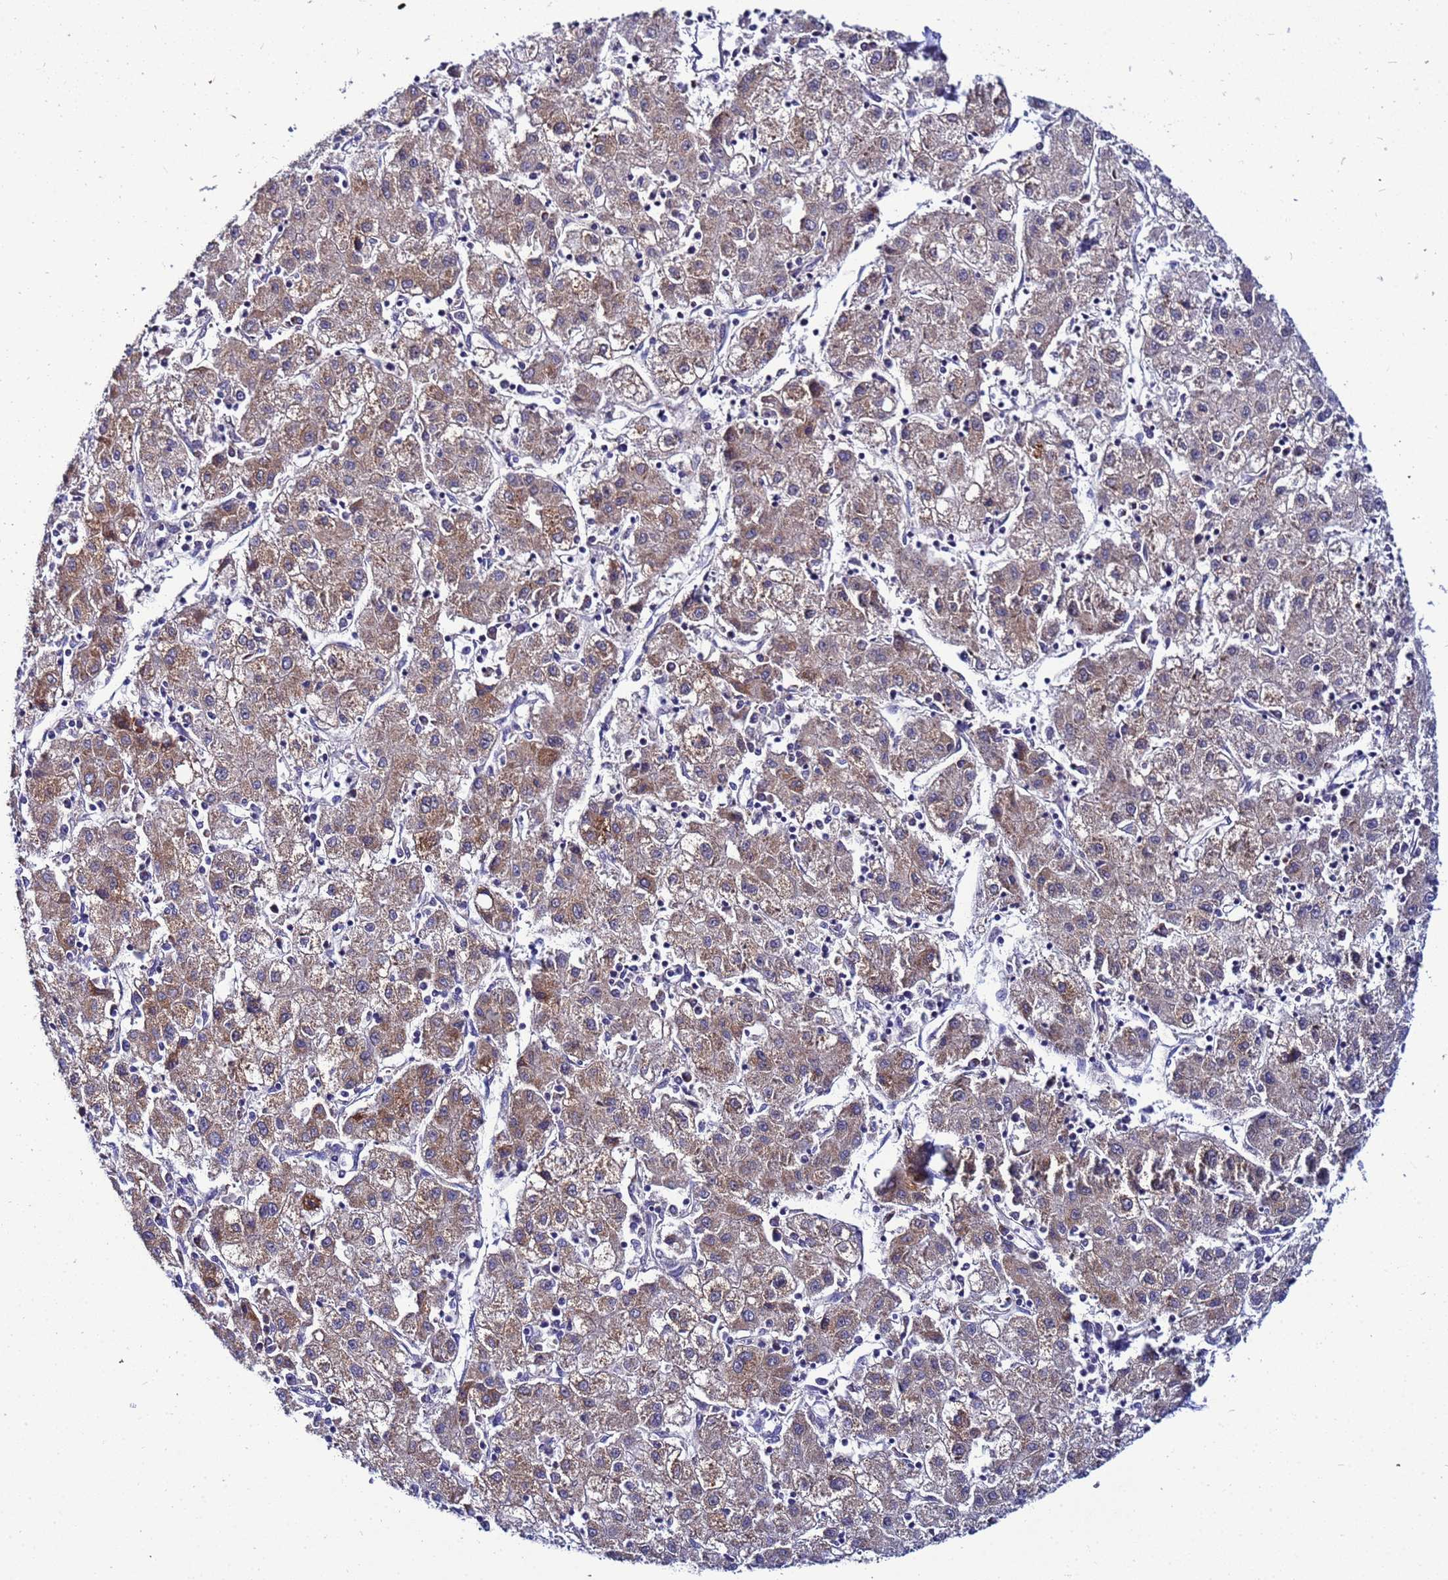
{"staining": {"intensity": "moderate", "quantity": ">75%", "location": "cytoplasmic/membranous"}, "tissue": "liver cancer", "cell_type": "Tumor cells", "image_type": "cancer", "snomed": [{"axis": "morphology", "description": "Carcinoma, Hepatocellular, NOS"}, {"axis": "topography", "description": "Liver"}], "caption": "Immunohistochemical staining of liver hepatocellular carcinoma shows medium levels of moderate cytoplasmic/membranous protein positivity in approximately >75% of tumor cells.", "gene": "FAHD2A", "patient": {"sex": "male", "age": 72}}